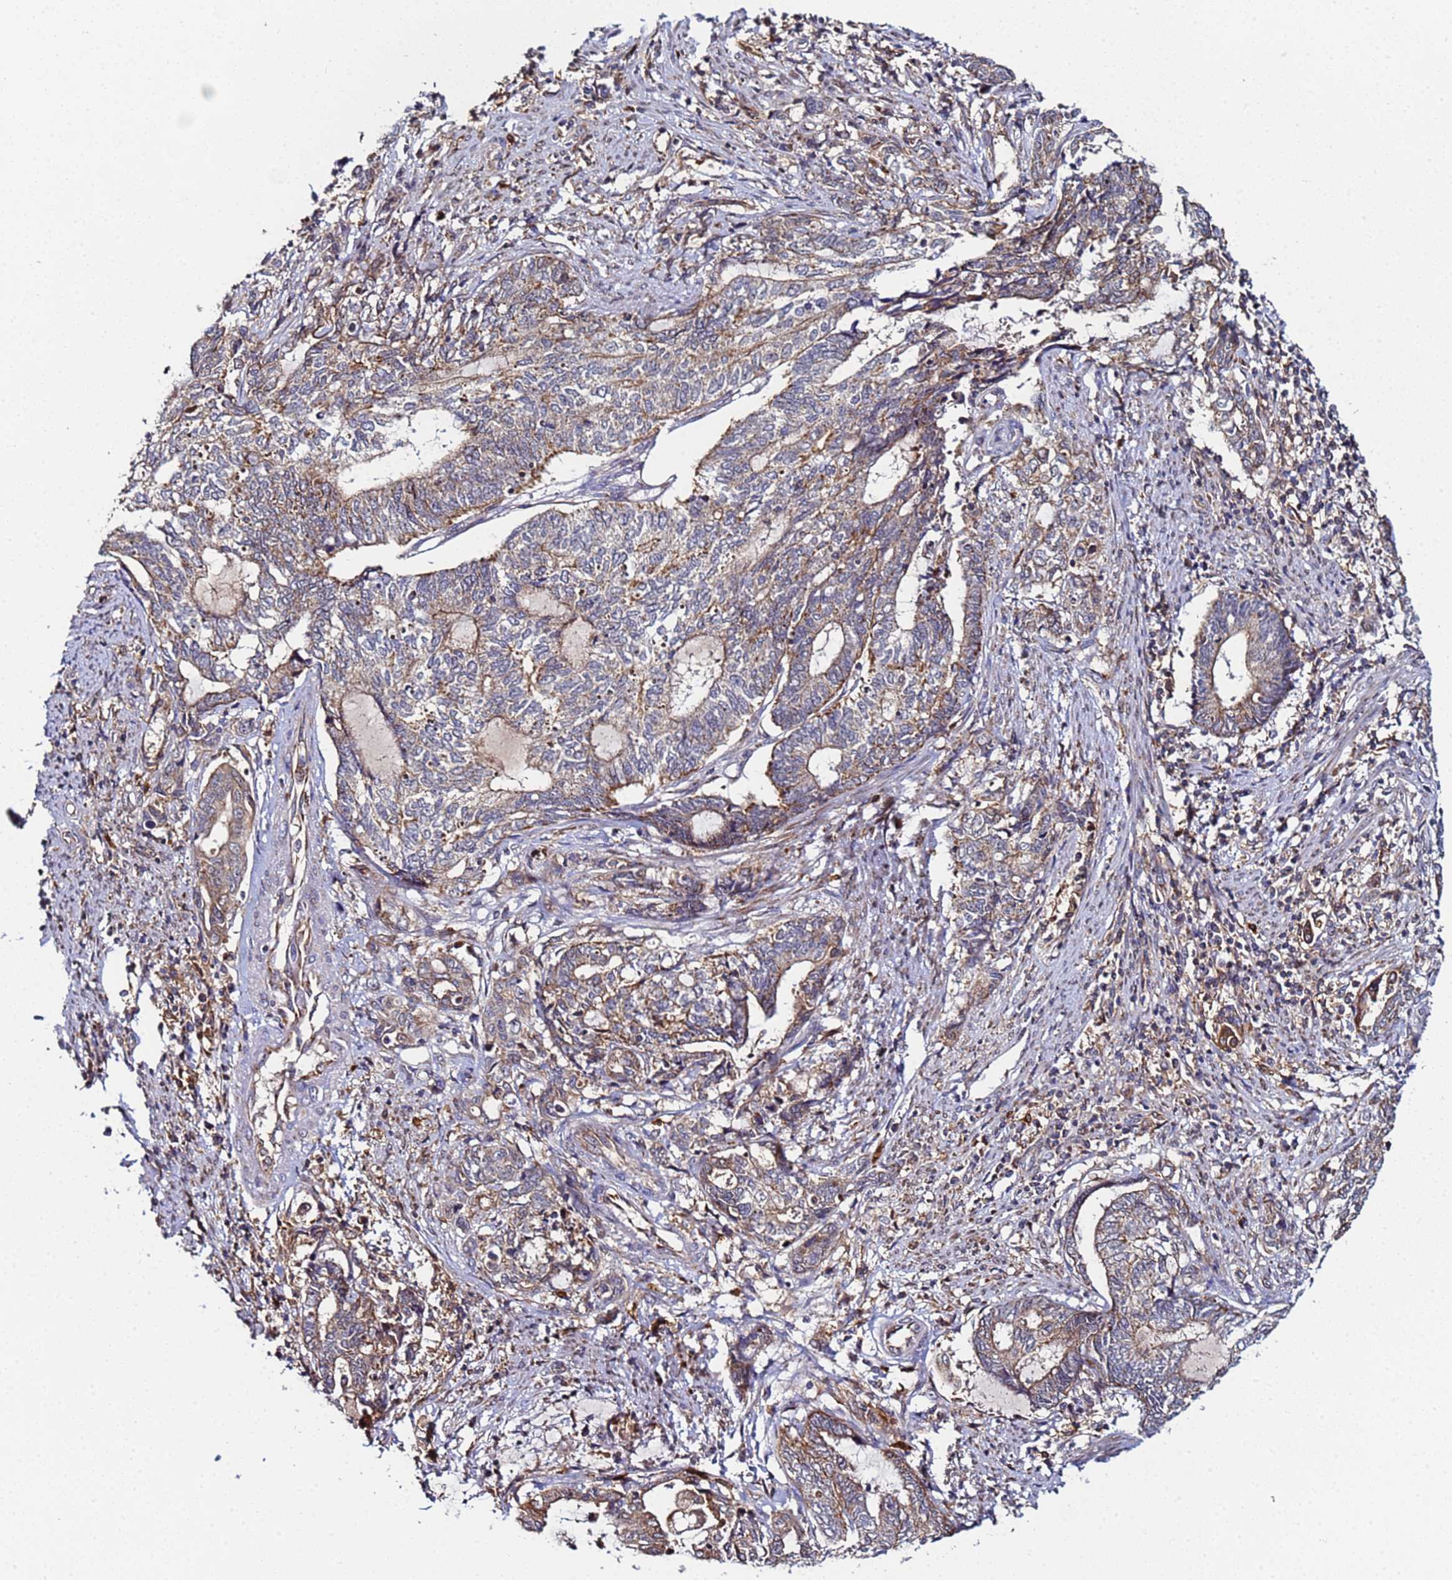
{"staining": {"intensity": "weak", "quantity": ">75%", "location": "cytoplasmic/membranous"}, "tissue": "endometrial cancer", "cell_type": "Tumor cells", "image_type": "cancer", "snomed": [{"axis": "morphology", "description": "Adenocarcinoma, NOS"}, {"axis": "topography", "description": "Uterus"}, {"axis": "topography", "description": "Endometrium"}], "caption": "Endometrial cancer (adenocarcinoma) stained with immunohistochemistry (IHC) displays weak cytoplasmic/membranous expression in approximately >75% of tumor cells.", "gene": "CCDC127", "patient": {"sex": "female", "age": 70}}